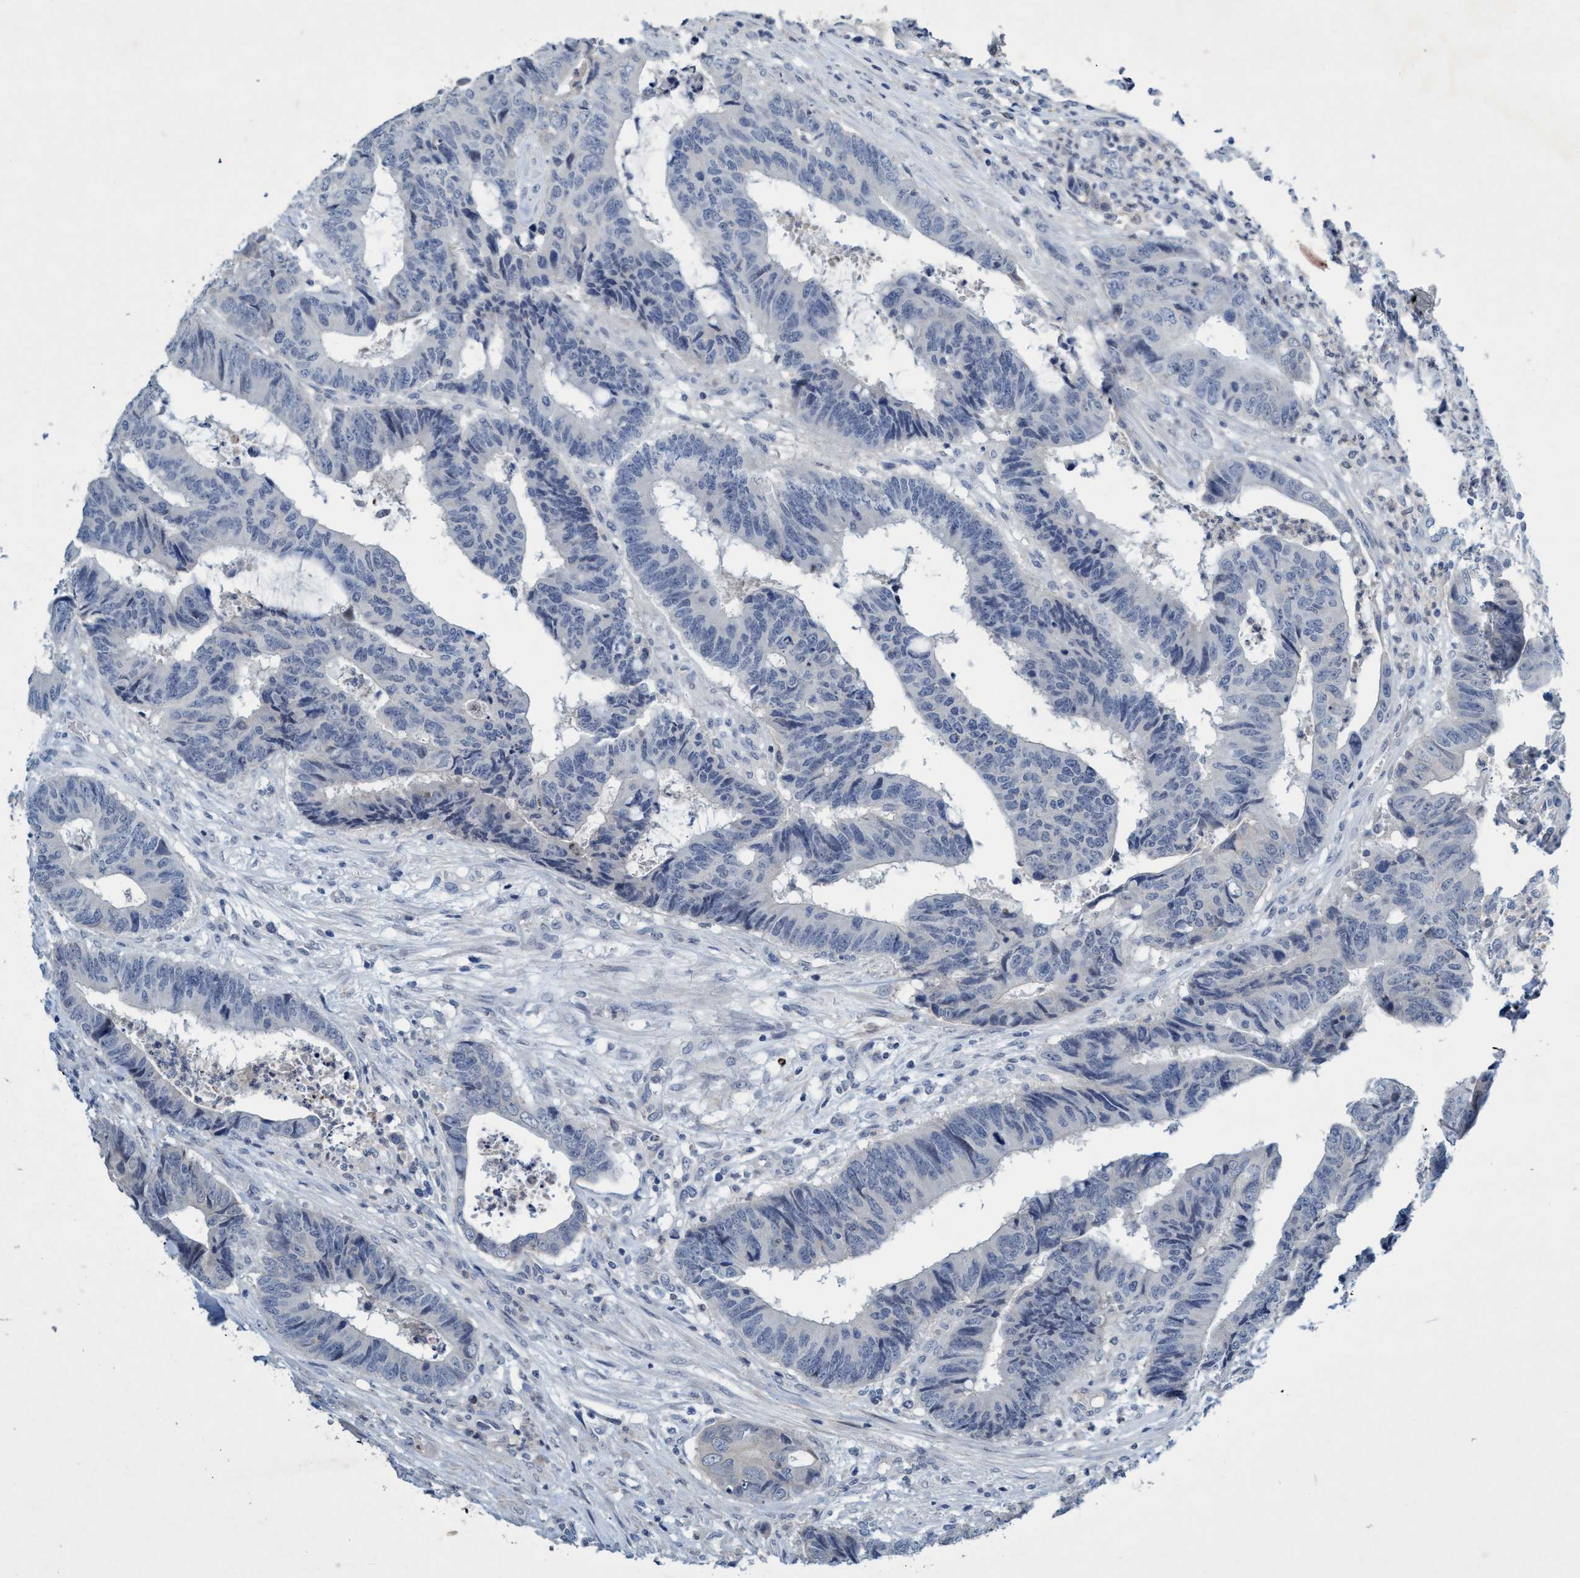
{"staining": {"intensity": "negative", "quantity": "none", "location": "none"}, "tissue": "colorectal cancer", "cell_type": "Tumor cells", "image_type": "cancer", "snomed": [{"axis": "morphology", "description": "Adenocarcinoma, NOS"}, {"axis": "topography", "description": "Rectum"}], "caption": "A micrograph of colorectal adenocarcinoma stained for a protein demonstrates no brown staining in tumor cells.", "gene": "RNF208", "patient": {"sex": "male", "age": 84}}